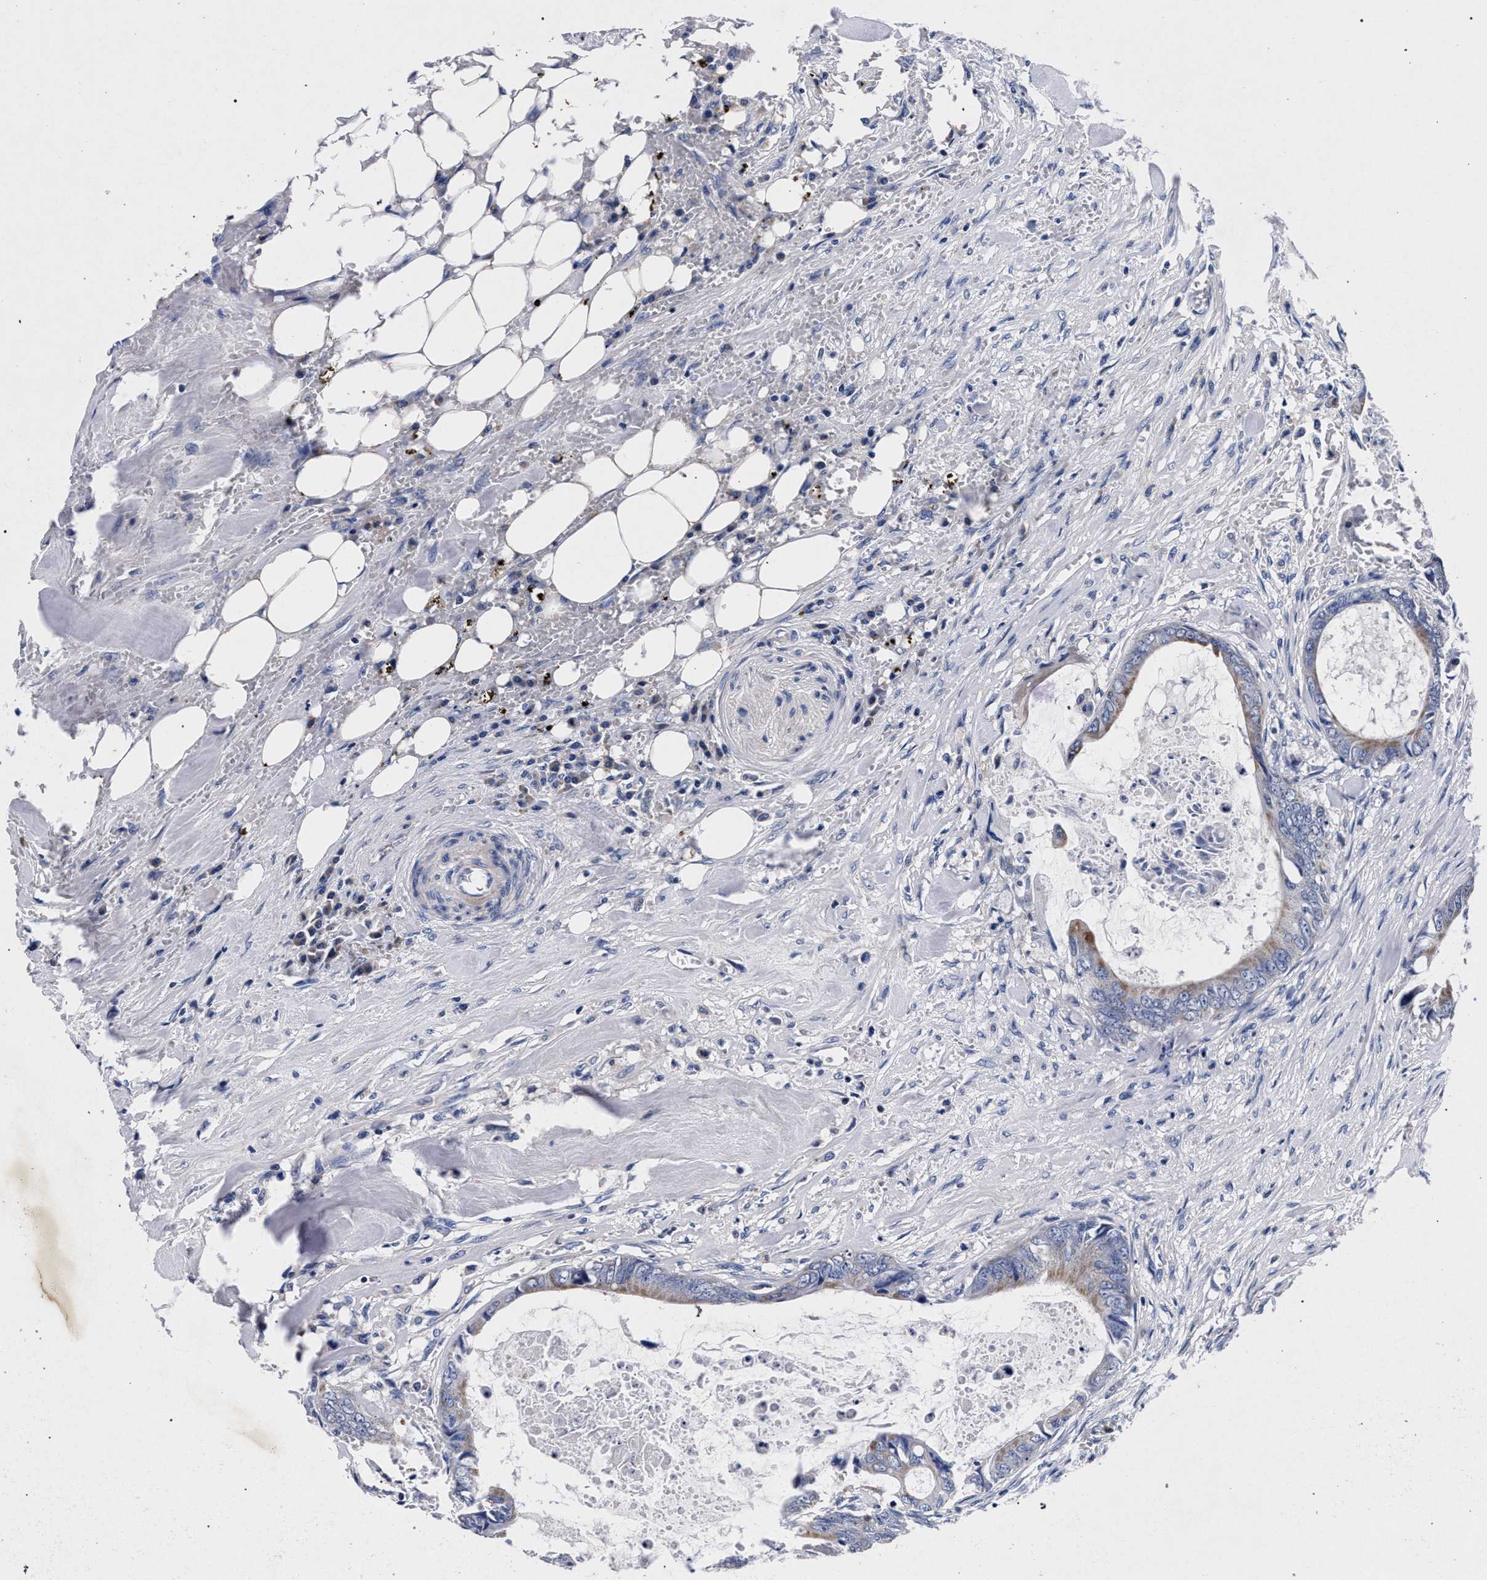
{"staining": {"intensity": "weak", "quantity": ">75%", "location": "cytoplasmic/membranous"}, "tissue": "colorectal cancer", "cell_type": "Tumor cells", "image_type": "cancer", "snomed": [{"axis": "morphology", "description": "Normal tissue, NOS"}, {"axis": "morphology", "description": "Adenocarcinoma, NOS"}, {"axis": "topography", "description": "Rectum"}, {"axis": "topography", "description": "Peripheral nerve tissue"}], "caption": "There is low levels of weak cytoplasmic/membranous positivity in tumor cells of colorectal adenocarcinoma, as demonstrated by immunohistochemical staining (brown color).", "gene": "HSD17B14", "patient": {"sex": "female", "age": 77}}